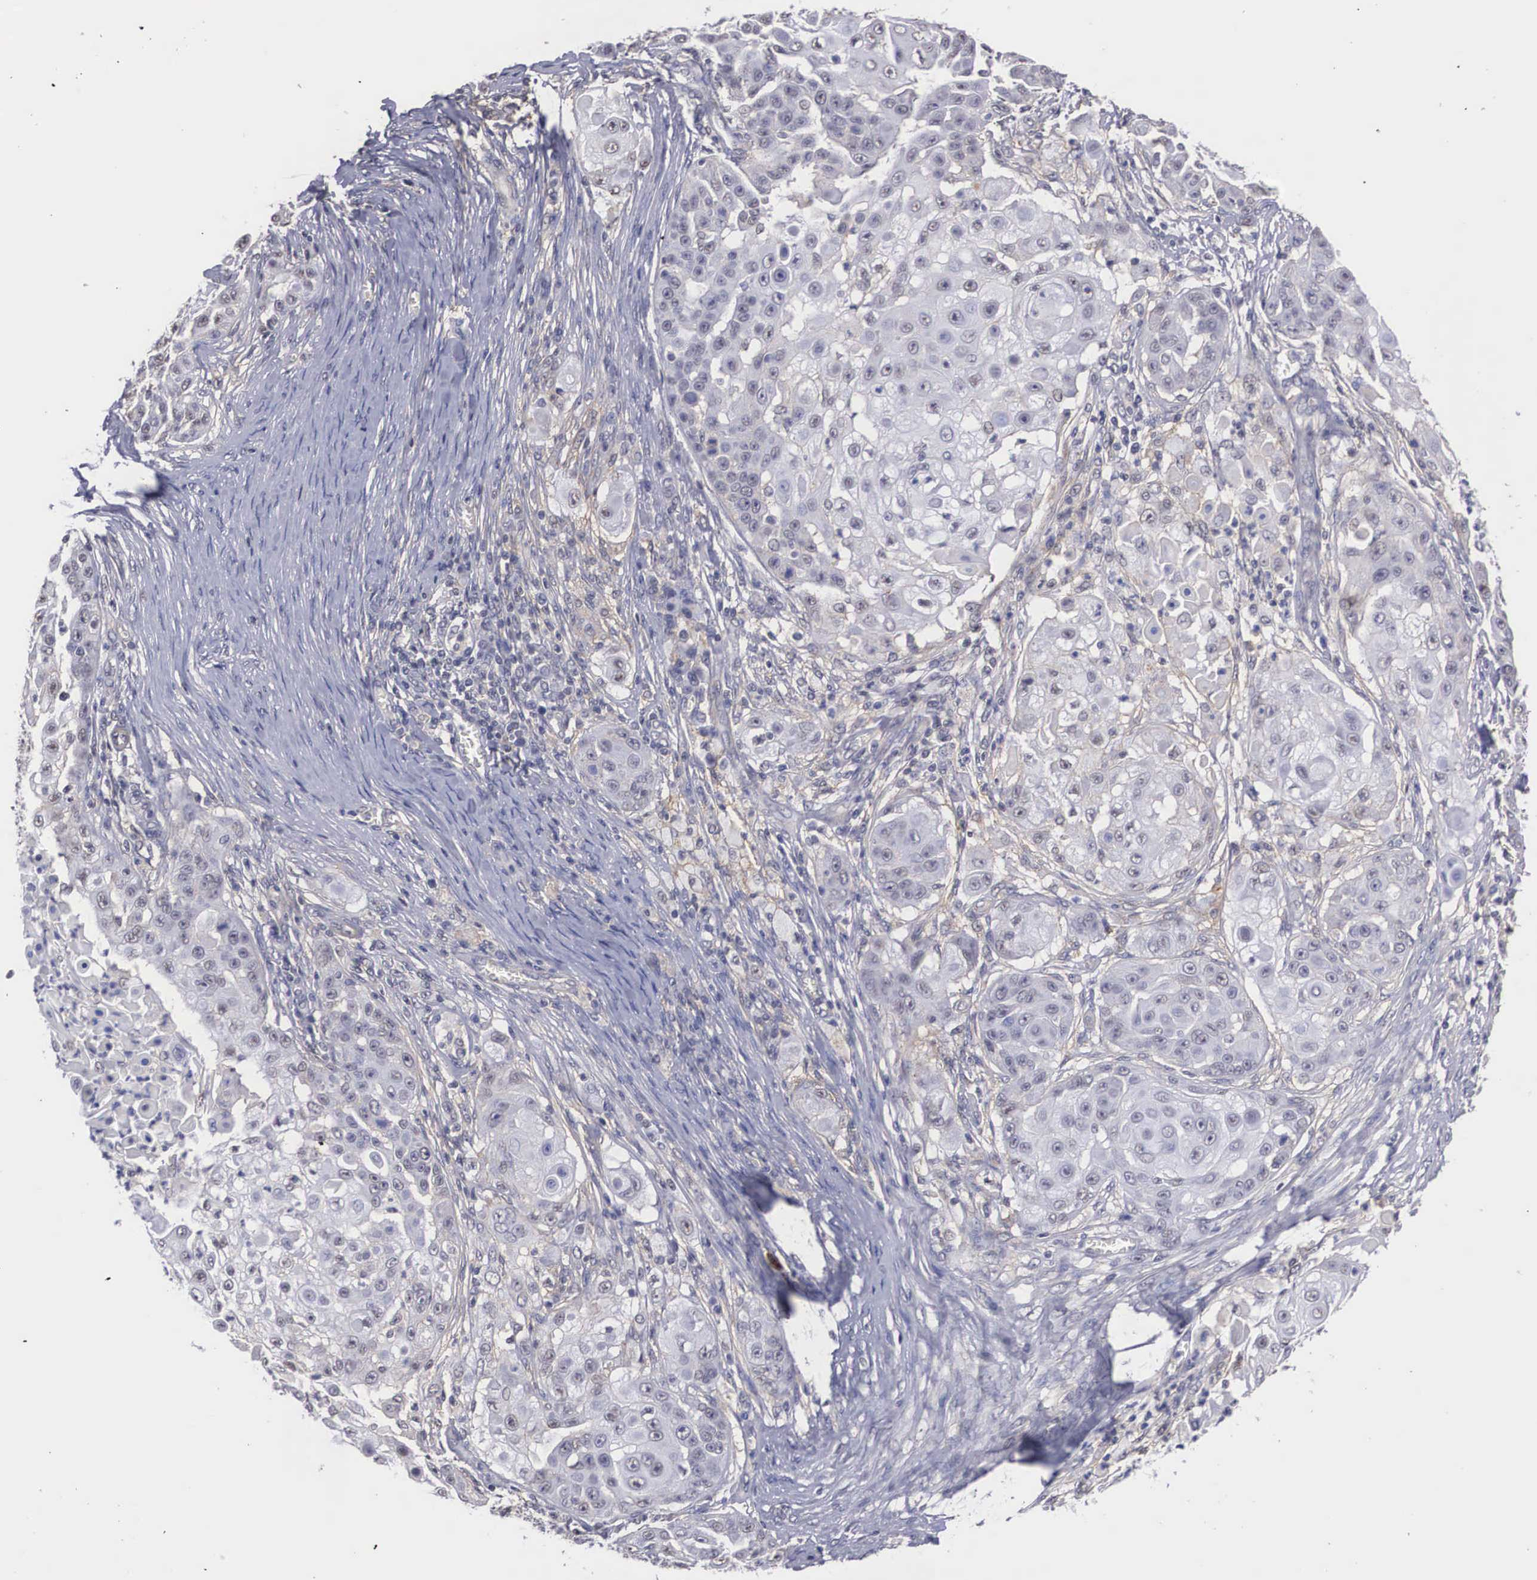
{"staining": {"intensity": "negative", "quantity": "none", "location": "none"}, "tissue": "skin cancer", "cell_type": "Tumor cells", "image_type": "cancer", "snomed": [{"axis": "morphology", "description": "Squamous cell carcinoma, NOS"}, {"axis": "topography", "description": "Skin"}], "caption": "Human skin cancer stained for a protein using immunohistochemistry demonstrates no positivity in tumor cells.", "gene": "NR4A2", "patient": {"sex": "female", "age": 57}}